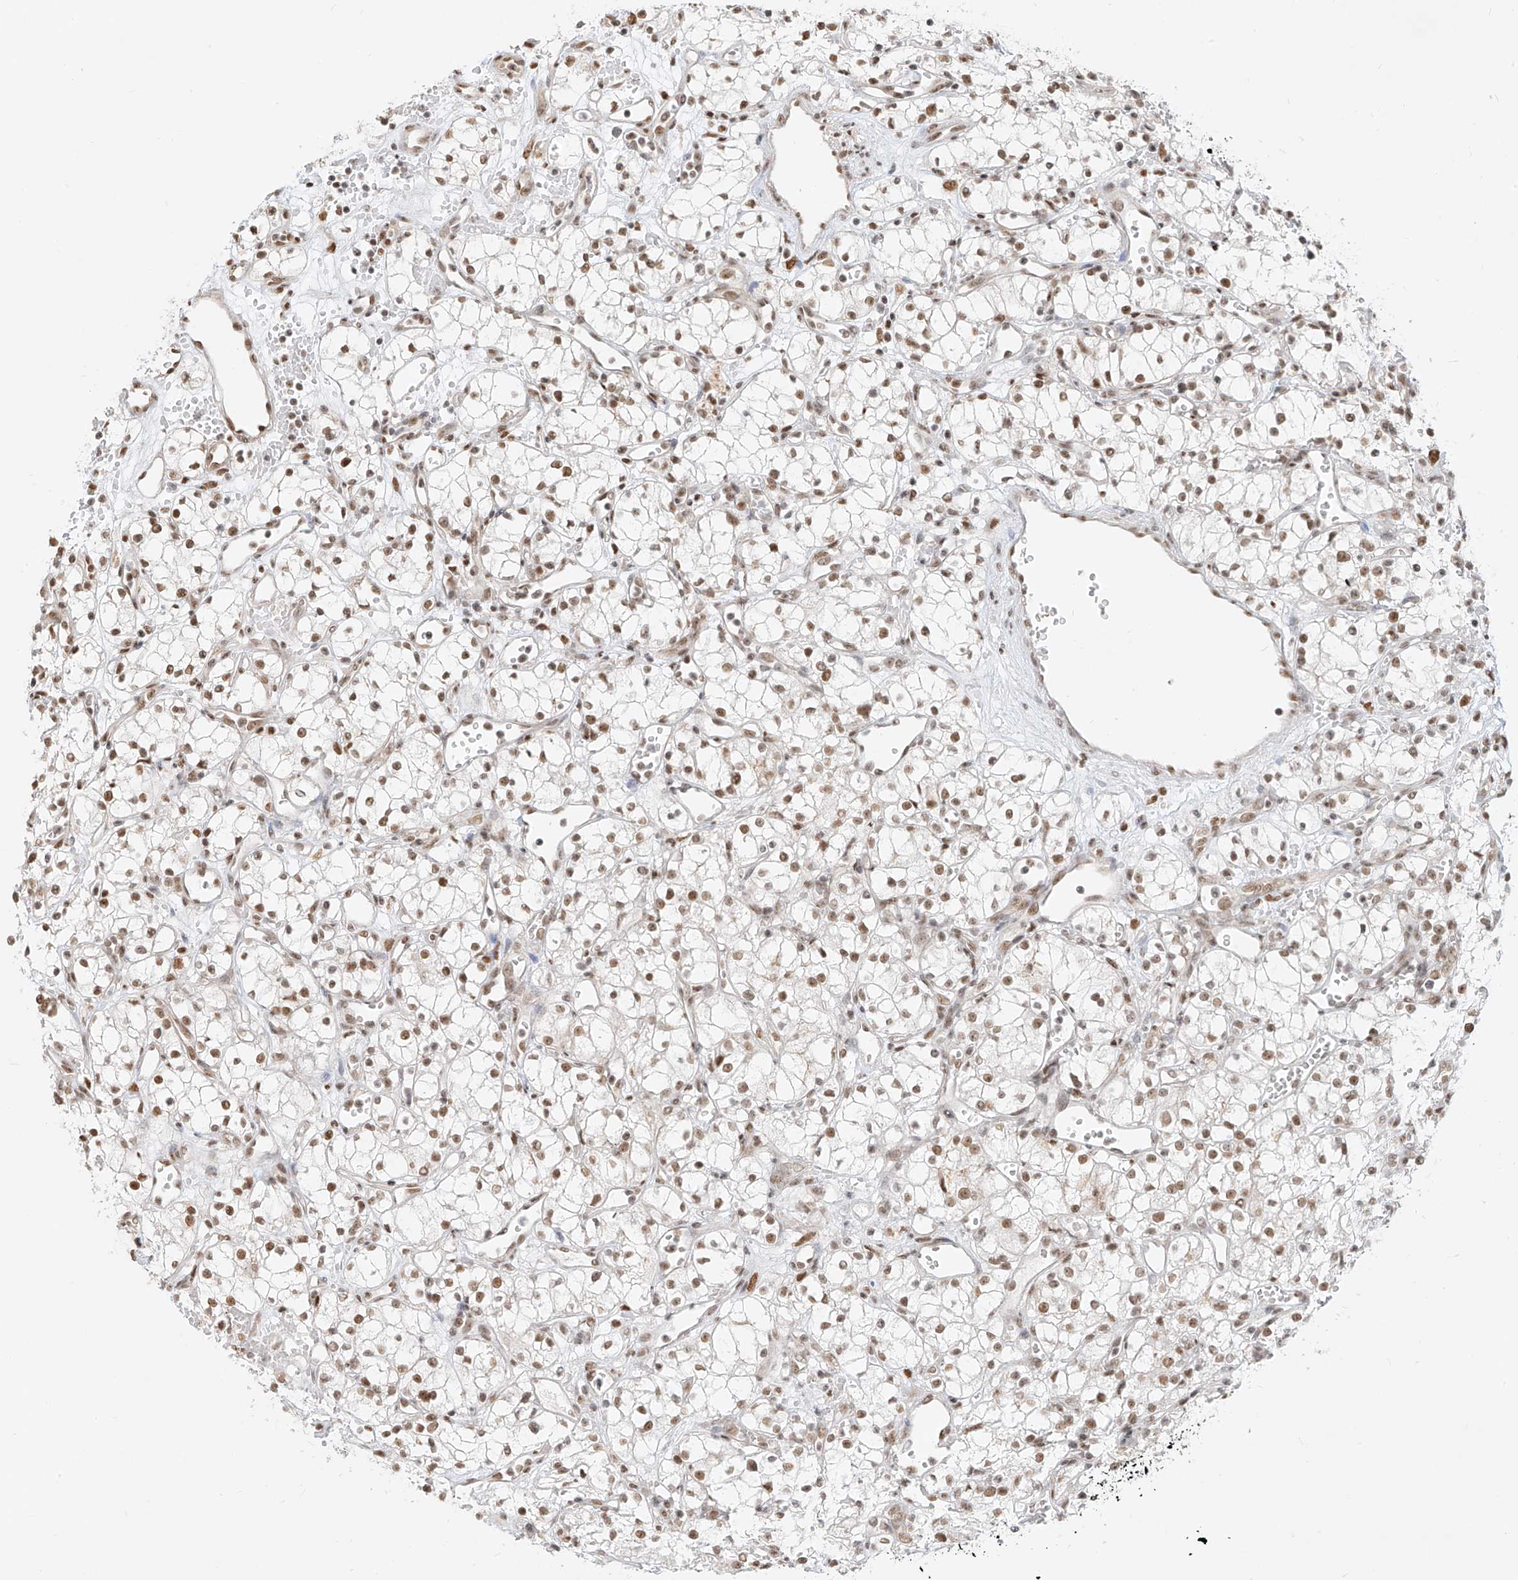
{"staining": {"intensity": "moderate", "quantity": ">75%", "location": "nuclear"}, "tissue": "renal cancer", "cell_type": "Tumor cells", "image_type": "cancer", "snomed": [{"axis": "morphology", "description": "Adenocarcinoma, NOS"}, {"axis": "topography", "description": "Kidney"}], "caption": "Renal cancer (adenocarcinoma) was stained to show a protein in brown. There is medium levels of moderate nuclear staining in about >75% of tumor cells.", "gene": "NHSL1", "patient": {"sex": "male", "age": 59}}